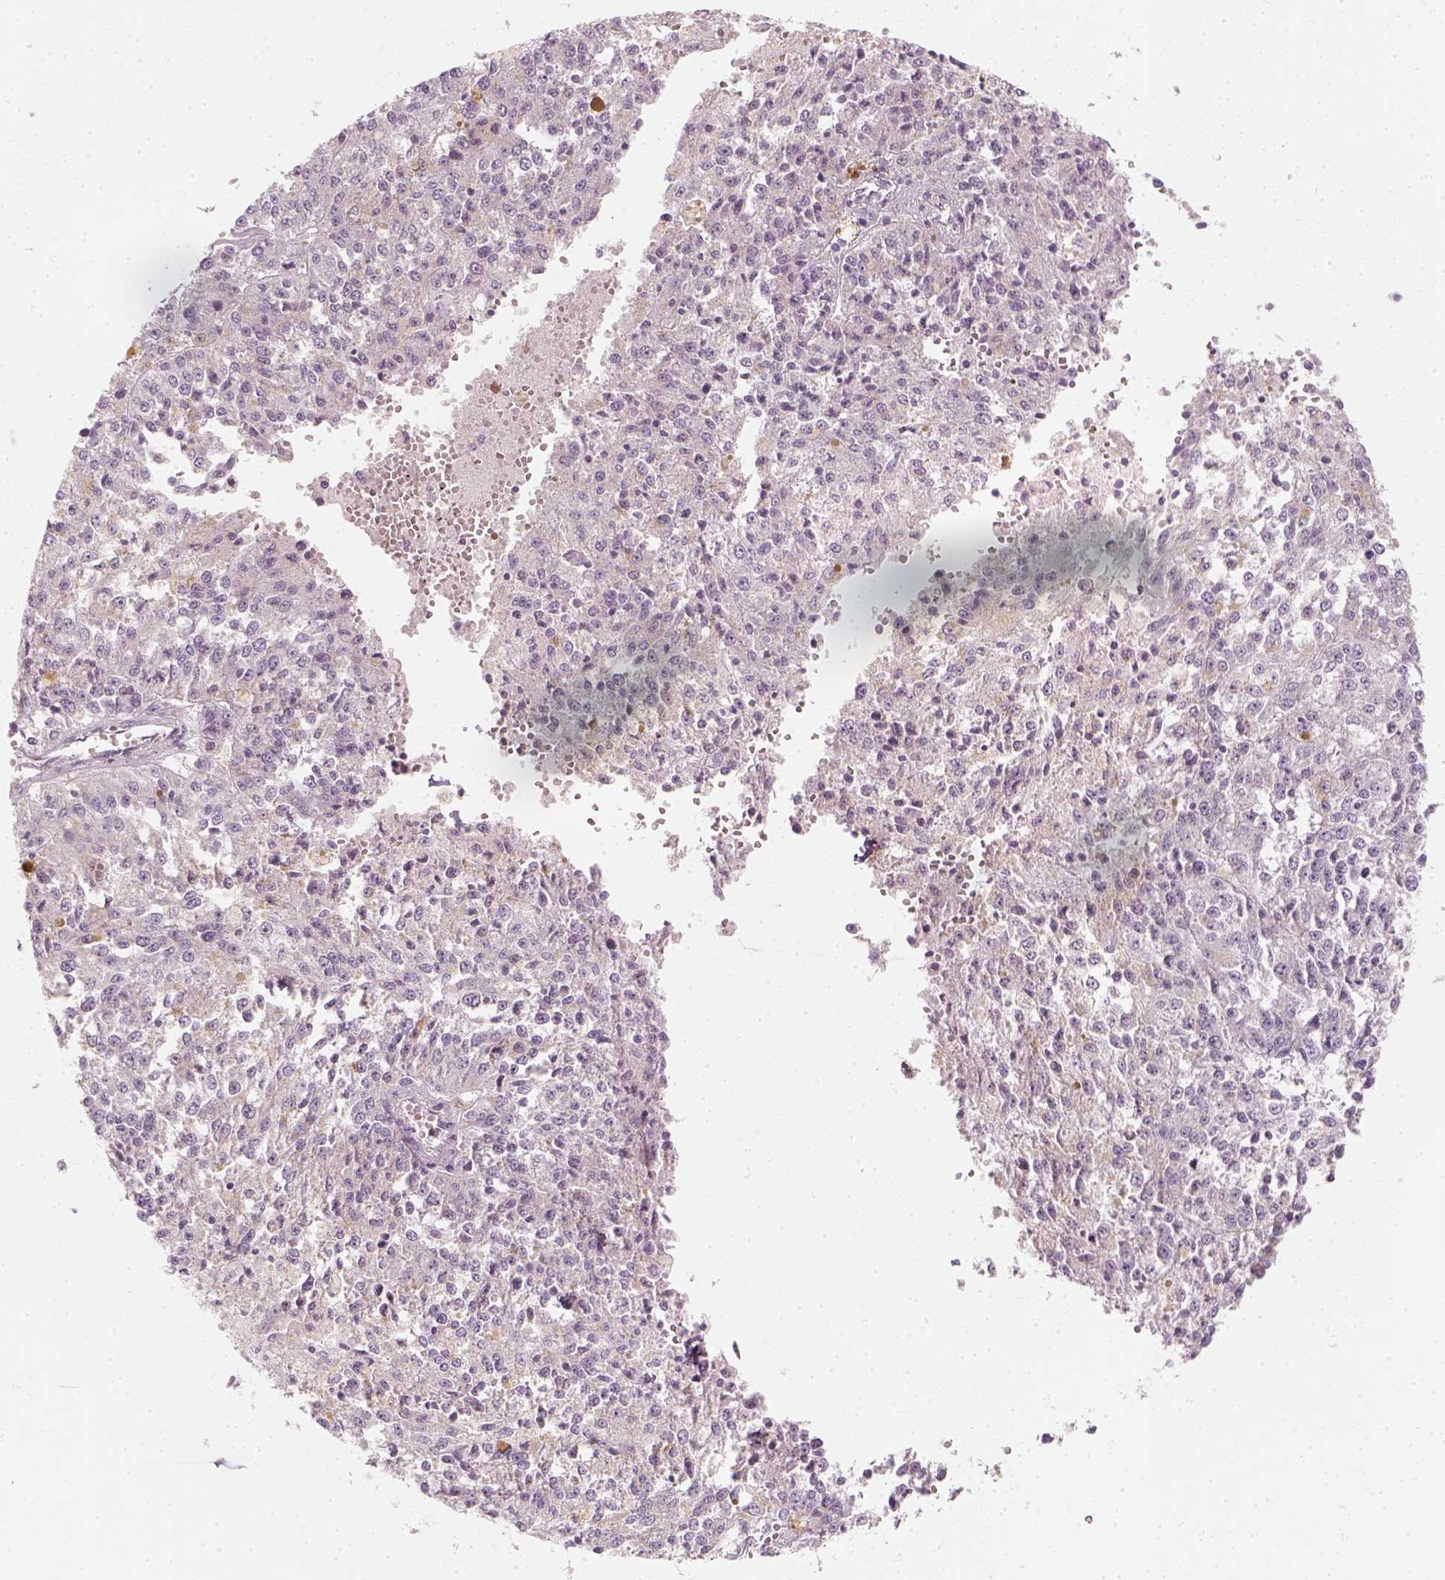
{"staining": {"intensity": "negative", "quantity": "none", "location": "none"}, "tissue": "melanoma", "cell_type": "Tumor cells", "image_type": "cancer", "snomed": [{"axis": "morphology", "description": "Malignant melanoma, Metastatic site"}, {"axis": "topography", "description": "Lymph node"}], "caption": "Histopathology image shows no protein staining in tumor cells of melanoma tissue.", "gene": "PRAME", "patient": {"sex": "female", "age": 64}}